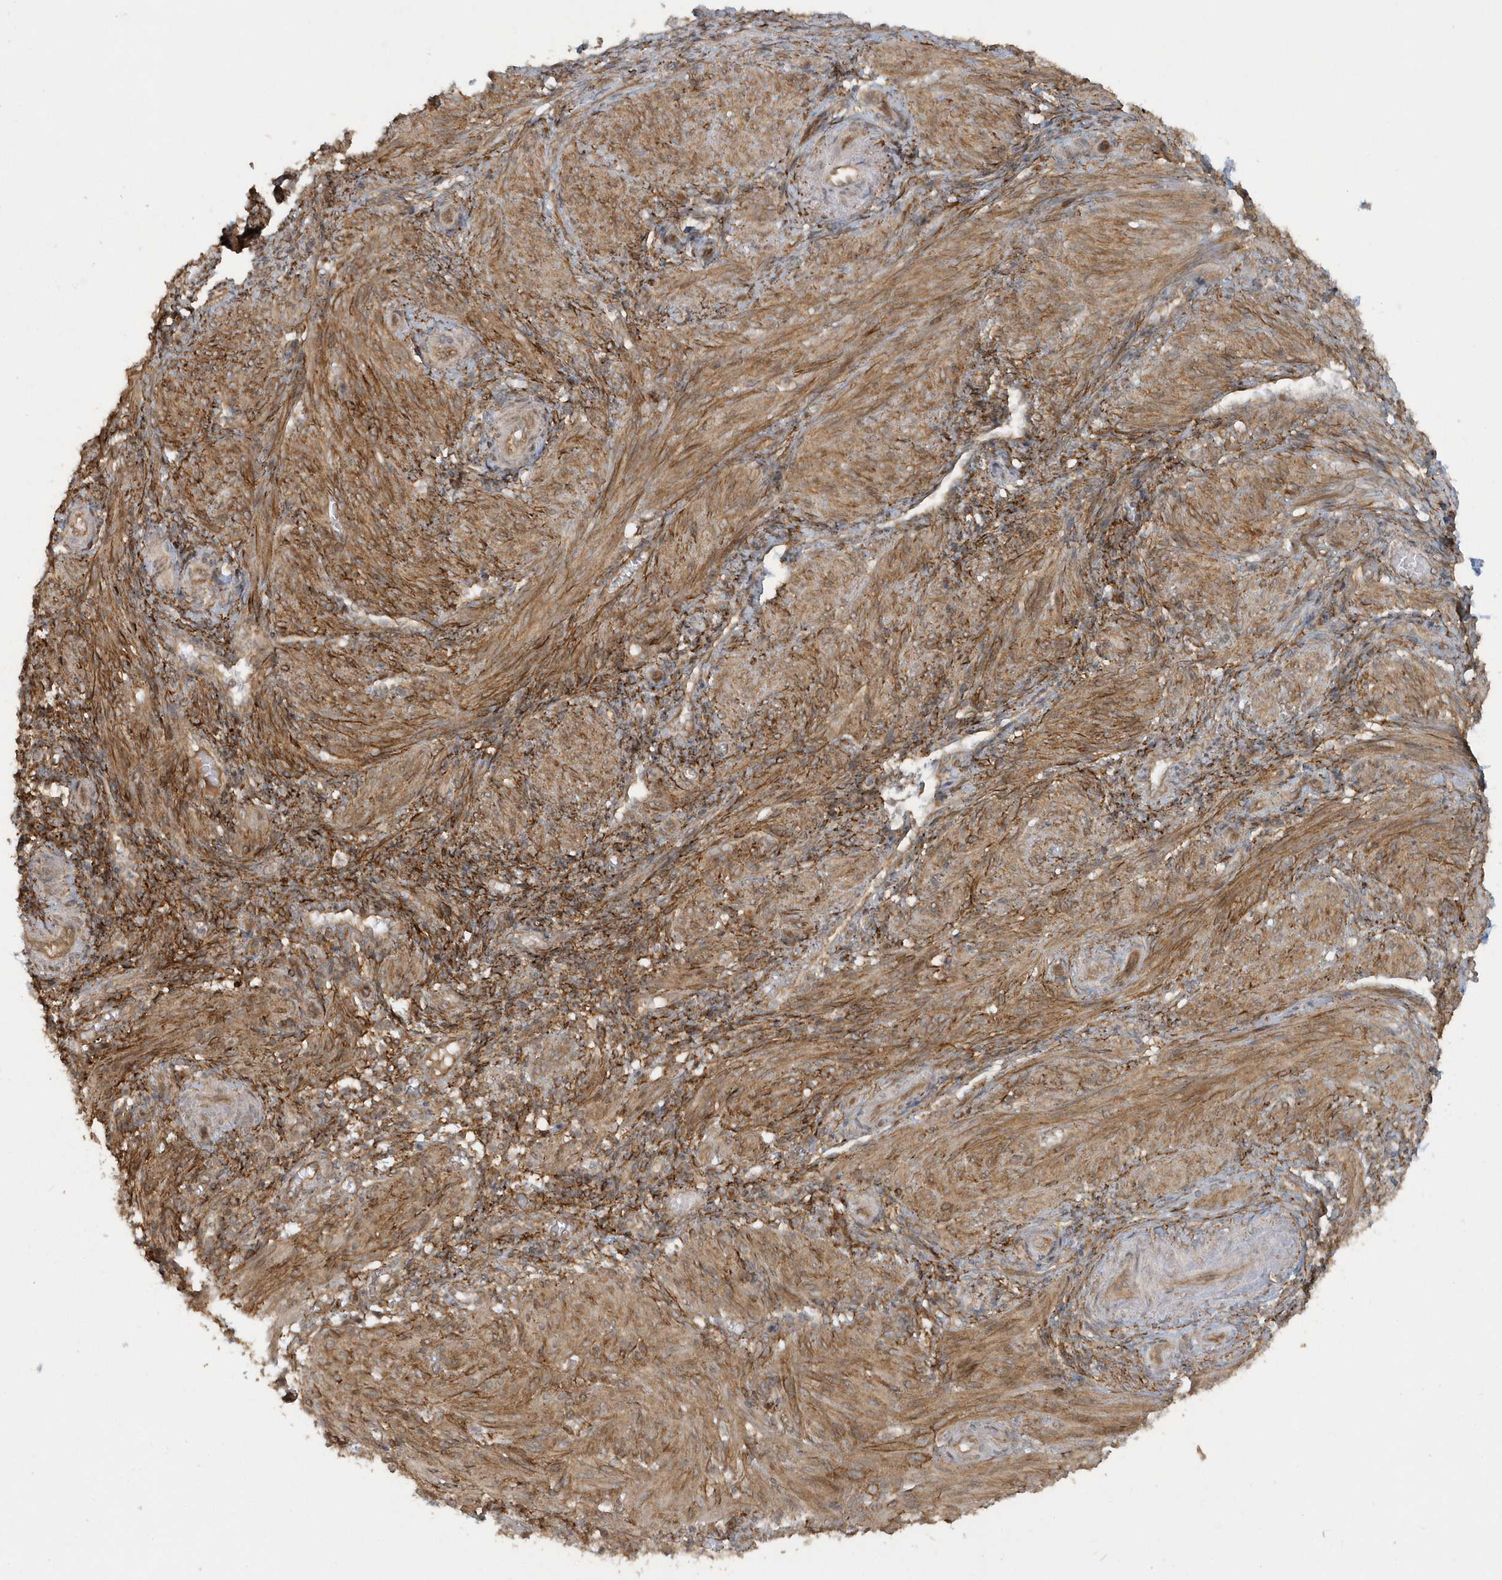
{"staining": {"intensity": "moderate", "quantity": ">75%", "location": "cytoplasmic/membranous,nuclear"}, "tissue": "smooth muscle", "cell_type": "Smooth muscle cells", "image_type": "normal", "snomed": [{"axis": "morphology", "description": "Normal tissue, NOS"}, {"axis": "topography", "description": "Smooth muscle"}], "caption": "This is a photomicrograph of IHC staining of unremarkable smooth muscle, which shows moderate positivity in the cytoplasmic/membranous,nuclear of smooth muscle cells.", "gene": "STIM2", "patient": {"sex": "female", "age": 39}}